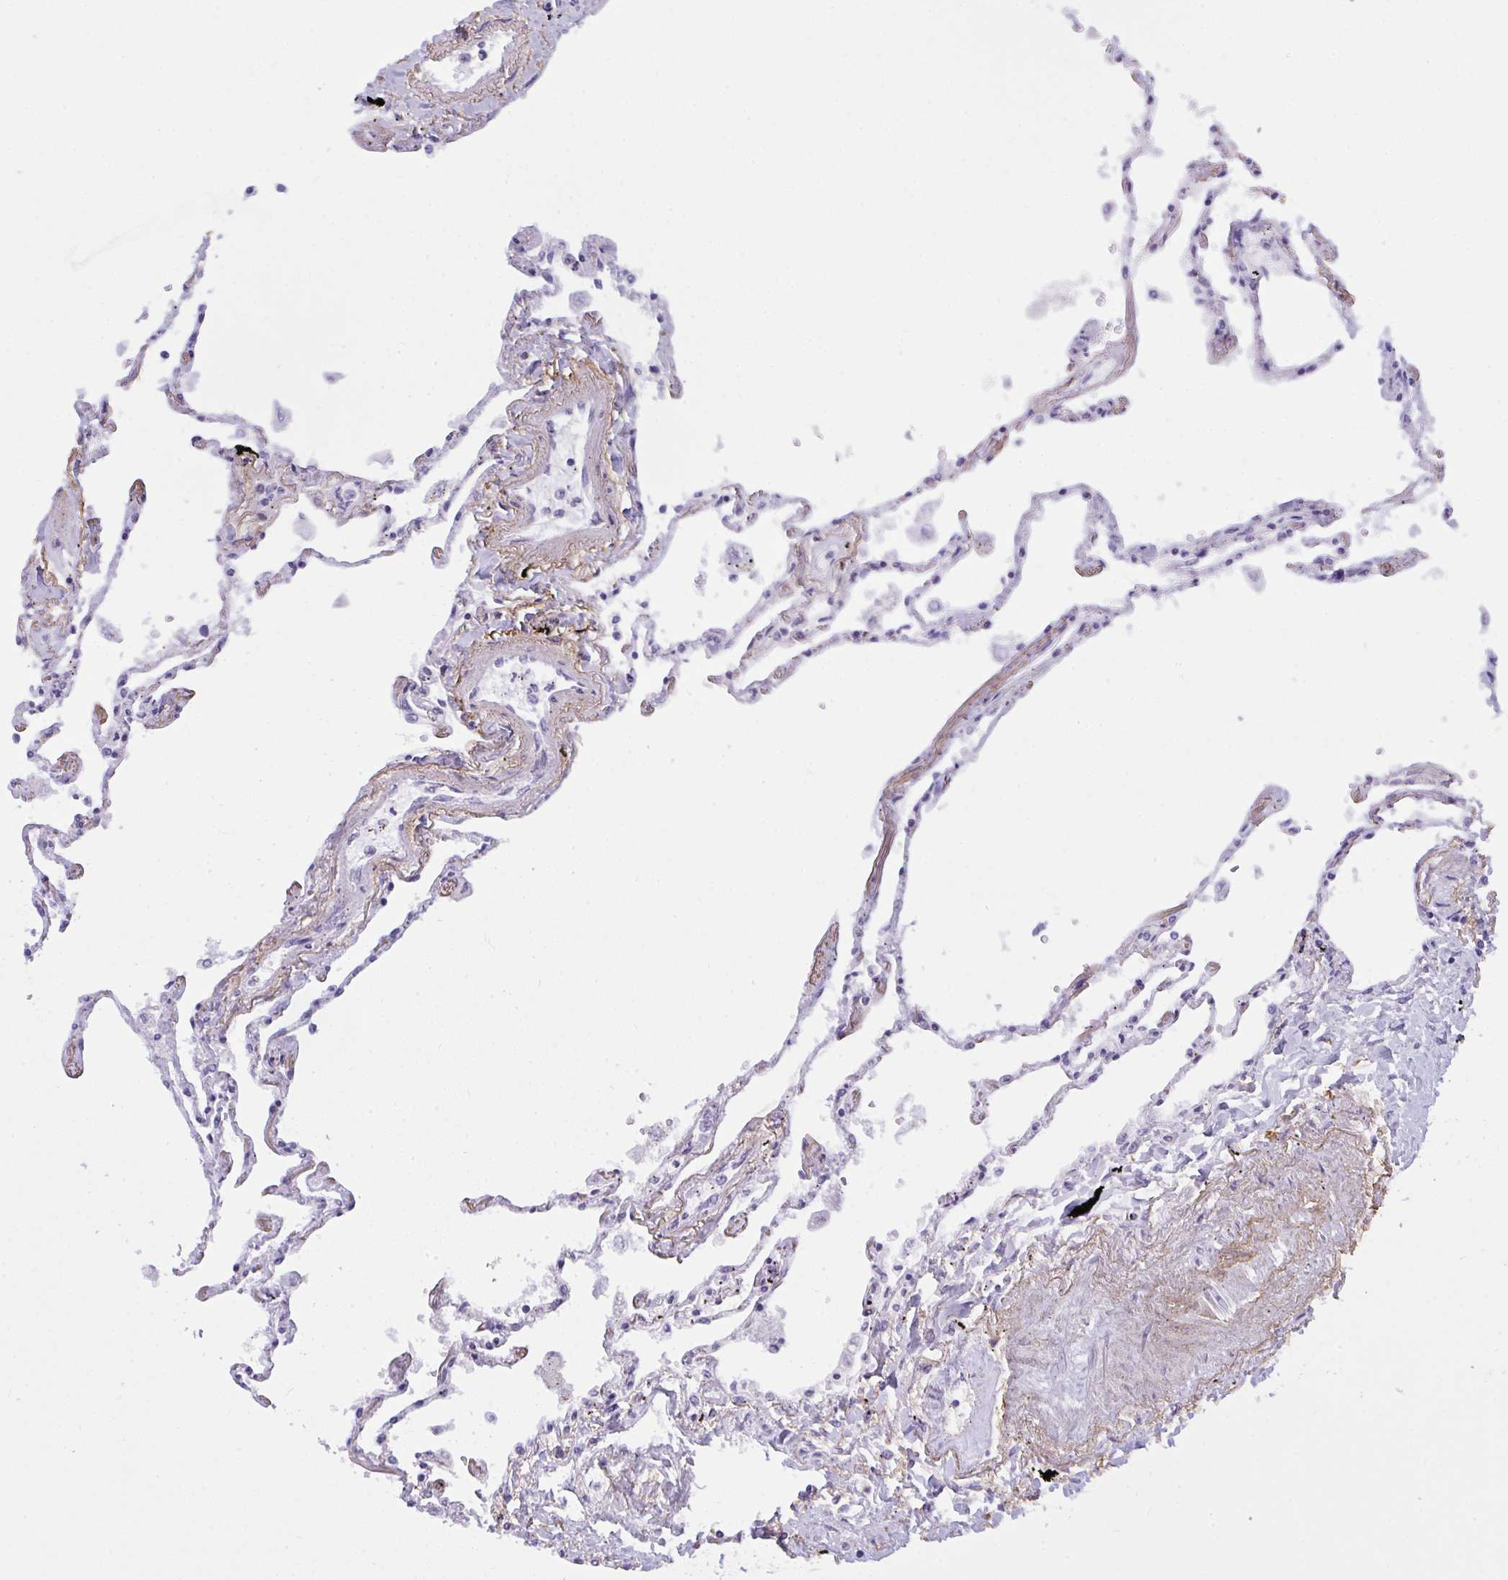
{"staining": {"intensity": "negative", "quantity": "none", "location": "none"}, "tissue": "lung", "cell_type": "Alveolar cells", "image_type": "normal", "snomed": [{"axis": "morphology", "description": "Normal tissue, NOS"}, {"axis": "topography", "description": "Lung"}], "caption": "Immunohistochemistry photomicrograph of benign lung stained for a protein (brown), which demonstrates no staining in alveolar cells.", "gene": "ELN", "patient": {"sex": "female", "age": 67}}